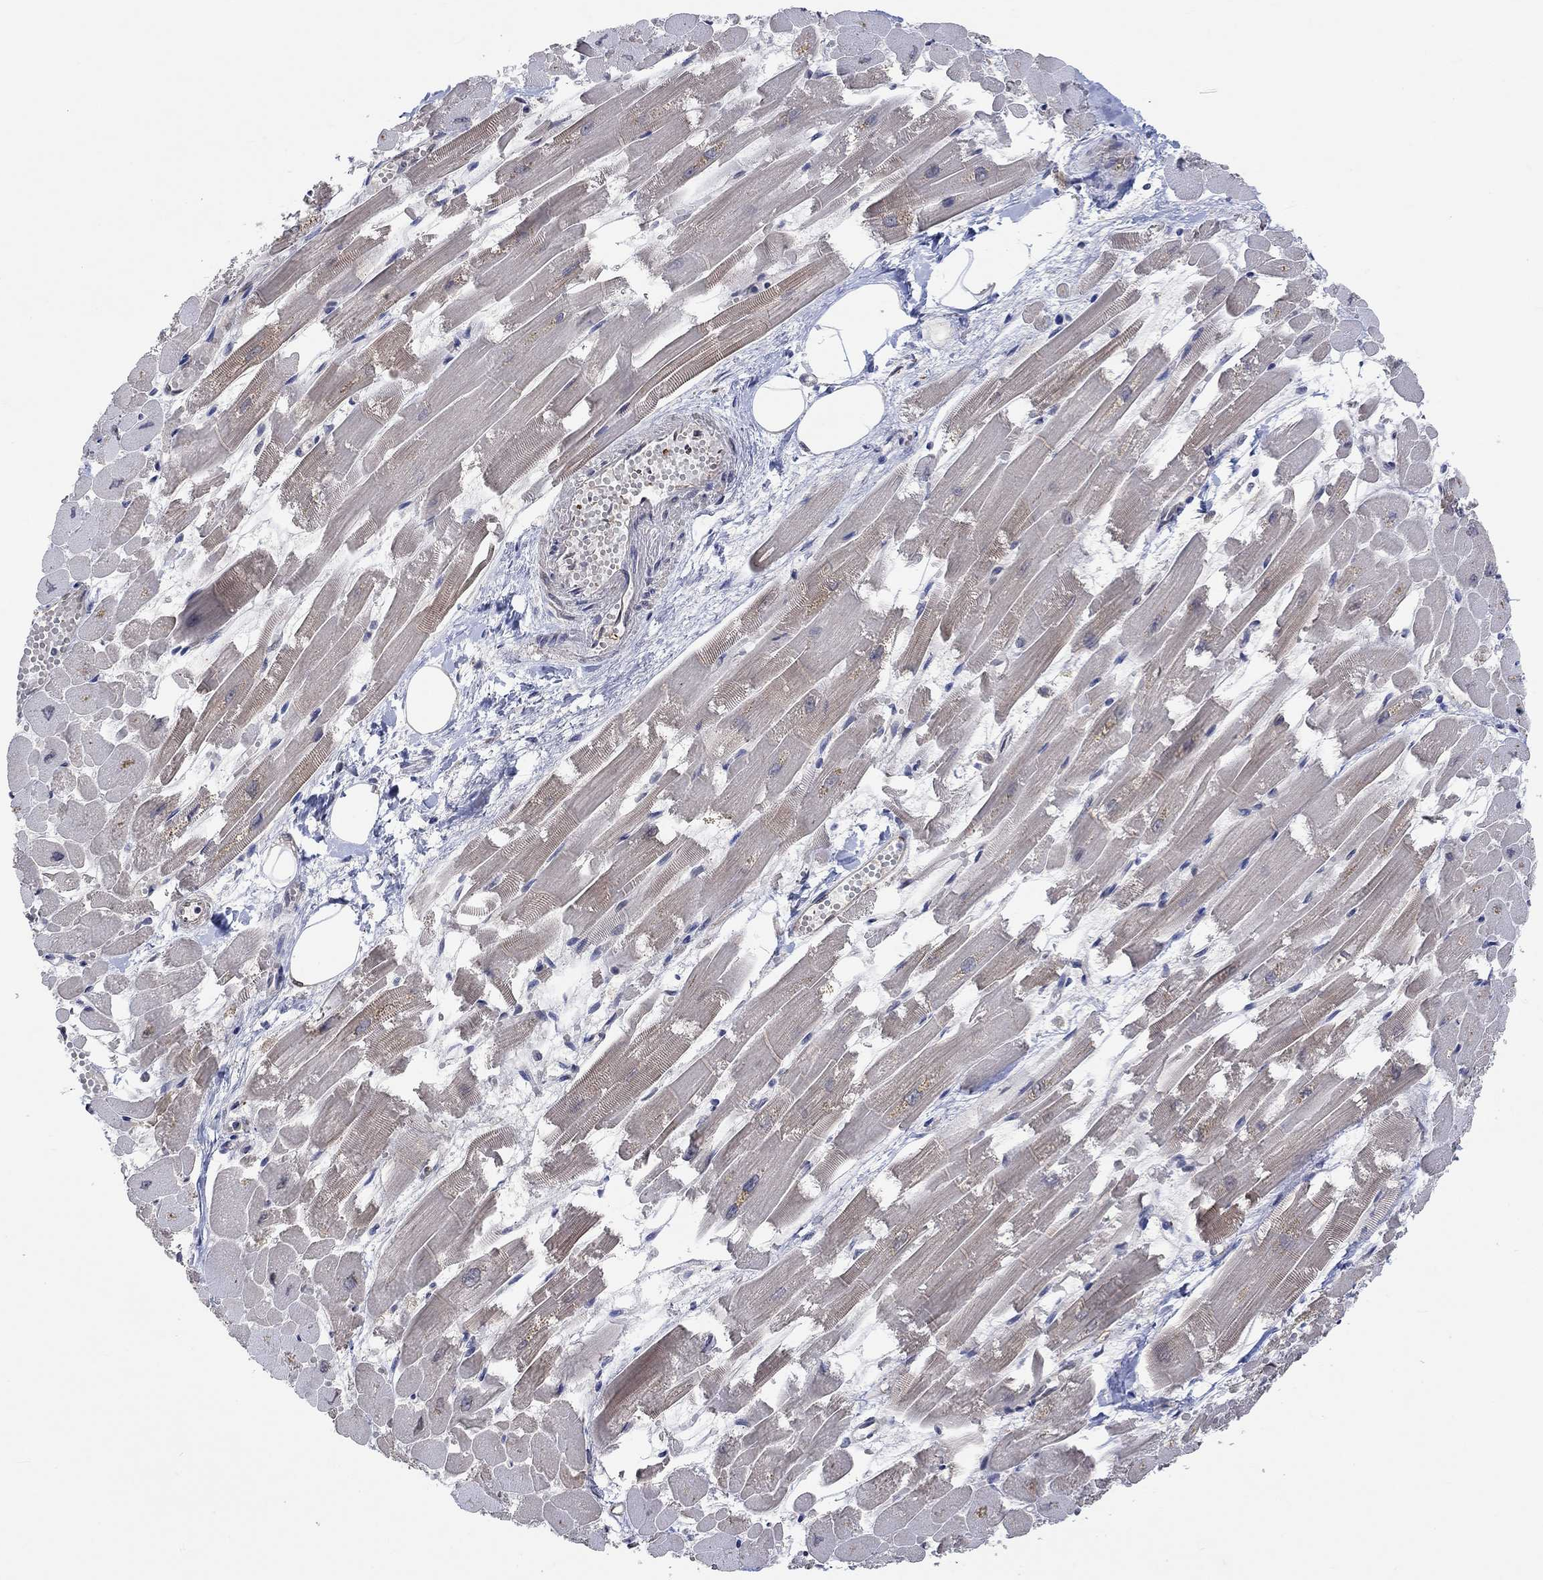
{"staining": {"intensity": "moderate", "quantity": "25%-75%", "location": "cytoplasmic/membranous"}, "tissue": "heart muscle", "cell_type": "Cardiomyocytes", "image_type": "normal", "snomed": [{"axis": "morphology", "description": "Normal tissue, NOS"}, {"axis": "topography", "description": "Heart"}], "caption": "Protein staining demonstrates moderate cytoplasmic/membranous staining in about 25%-75% of cardiomyocytes in benign heart muscle. The staining was performed using DAB to visualize the protein expression in brown, while the nuclei were stained in blue with hematoxylin (Magnification: 20x).", "gene": "TGM2", "patient": {"sex": "female", "age": 52}}